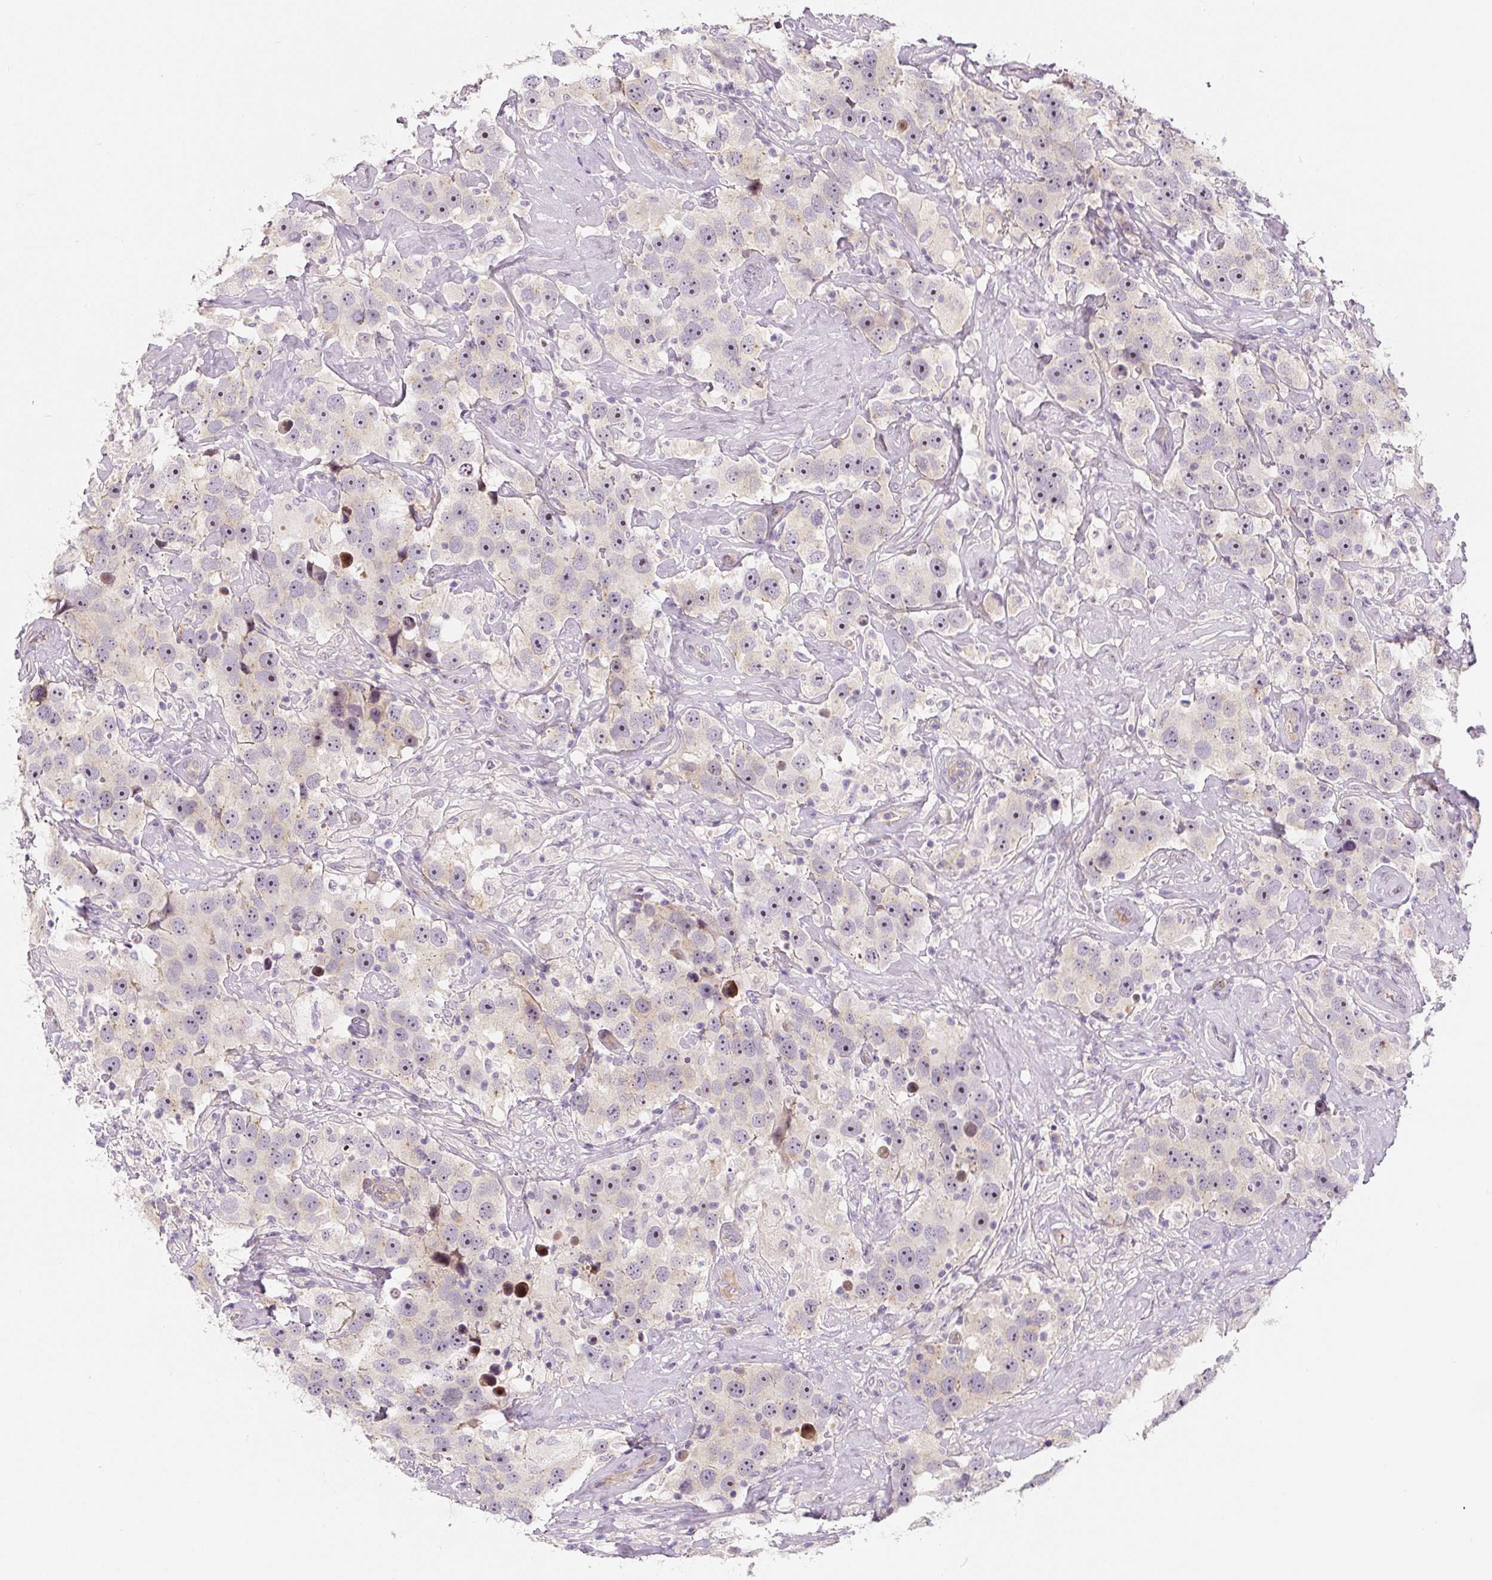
{"staining": {"intensity": "moderate", "quantity": ">75%", "location": "nuclear"}, "tissue": "testis cancer", "cell_type": "Tumor cells", "image_type": "cancer", "snomed": [{"axis": "morphology", "description": "Seminoma, NOS"}, {"axis": "topography", "description": "Testis"}], "caption": "Immunohistochemical staining of testis cancer (seminoma) exhibits medium levels of moderate nuclear protein positivity in approximately >75% of tumor cells.", "gene": "PWWP3B", "patient": {"sex": "male", "age": 49}}